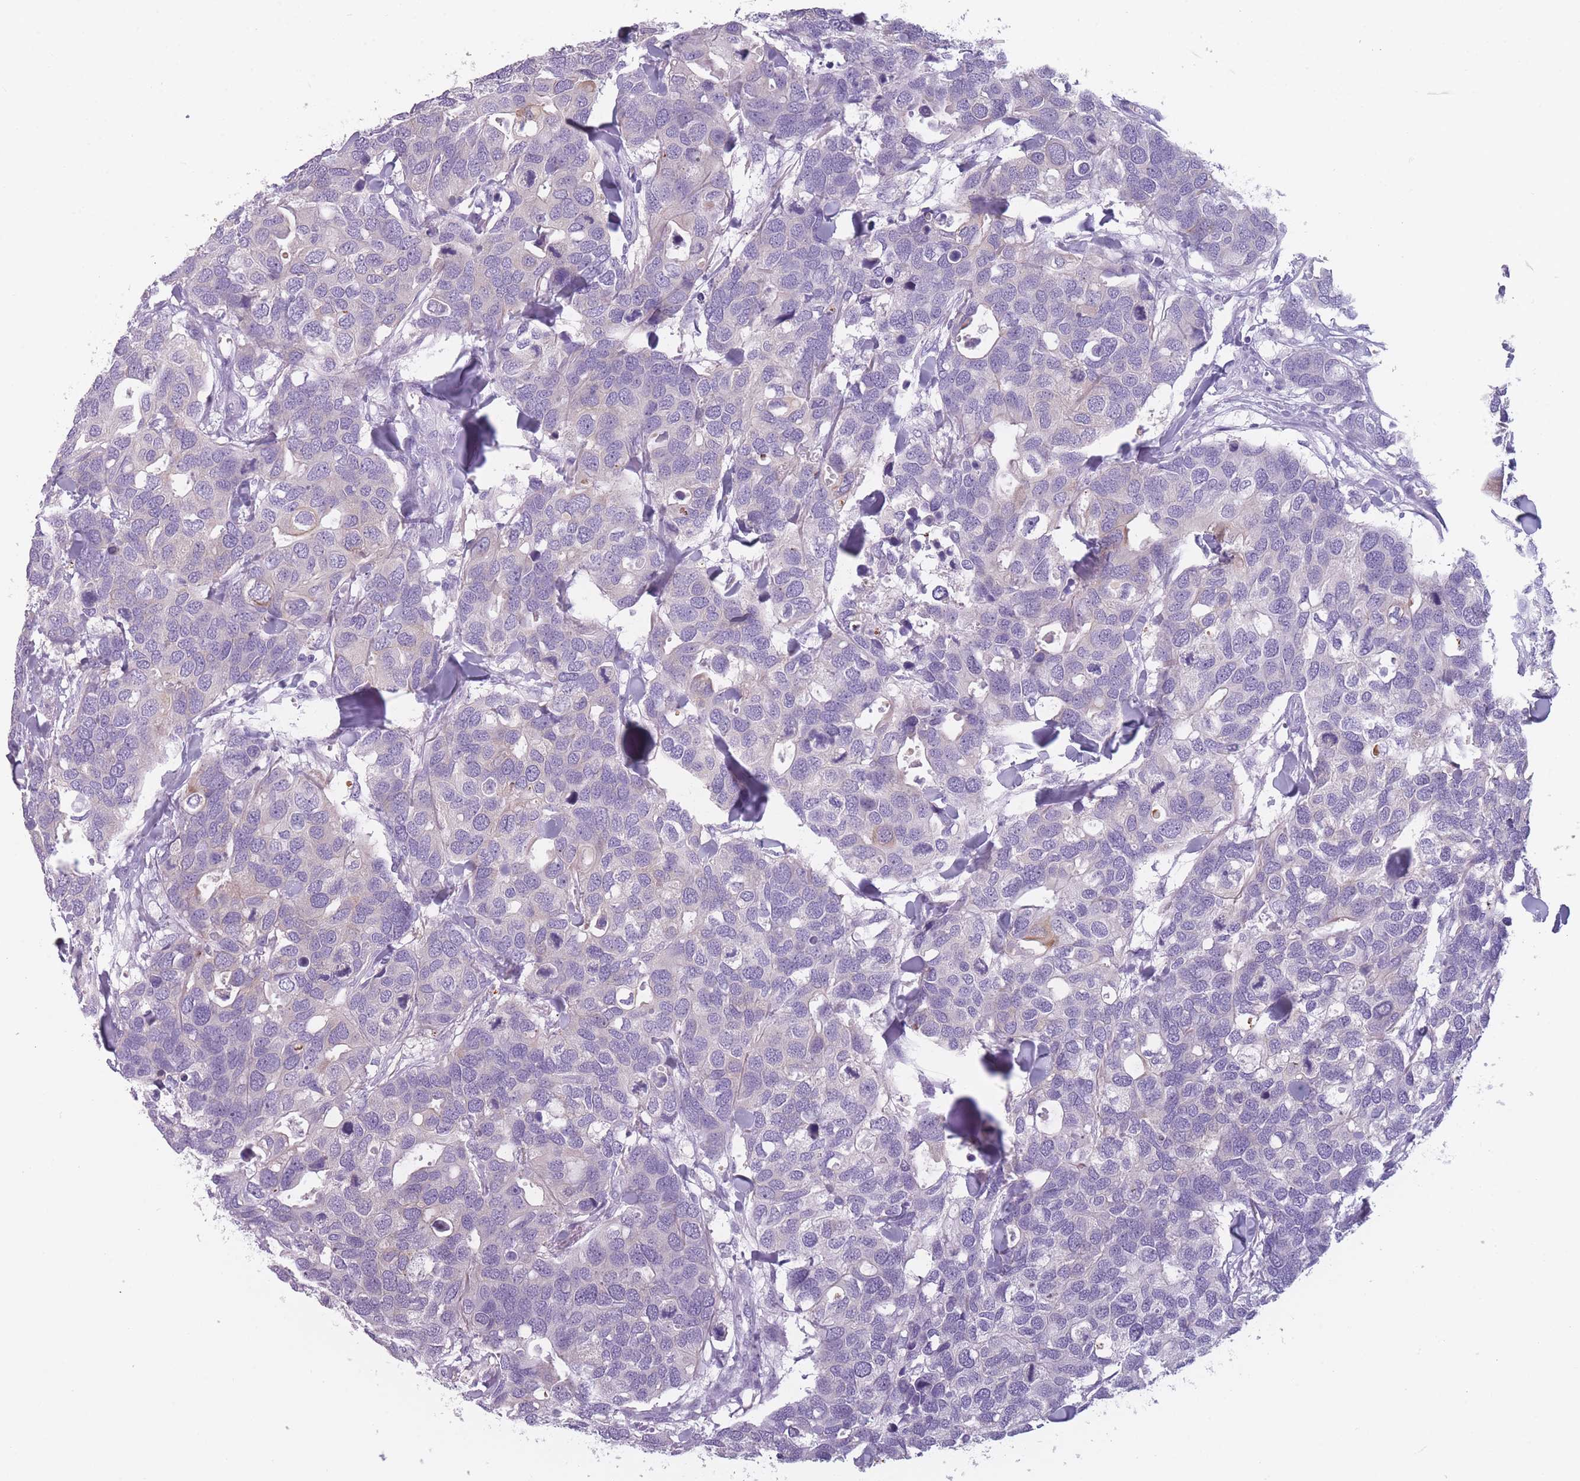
{"staining": {"intensity": "negative", "quantity": "none", "location": "none"}, "tissue": "breast cancer", "cell_type": "Tumor cells", "image_type": "cancer", "snomed": [{"axis": "morphology", "description": "Duct carcinoma"}, {"axis": "topography", "description": "Breast"}], "caption": "Tumor cells are negative for protein expression in human breast invasive ductal carcinoma.", "gene": "PPFIA3", "patient": {"sex": "female", "age": 83}}